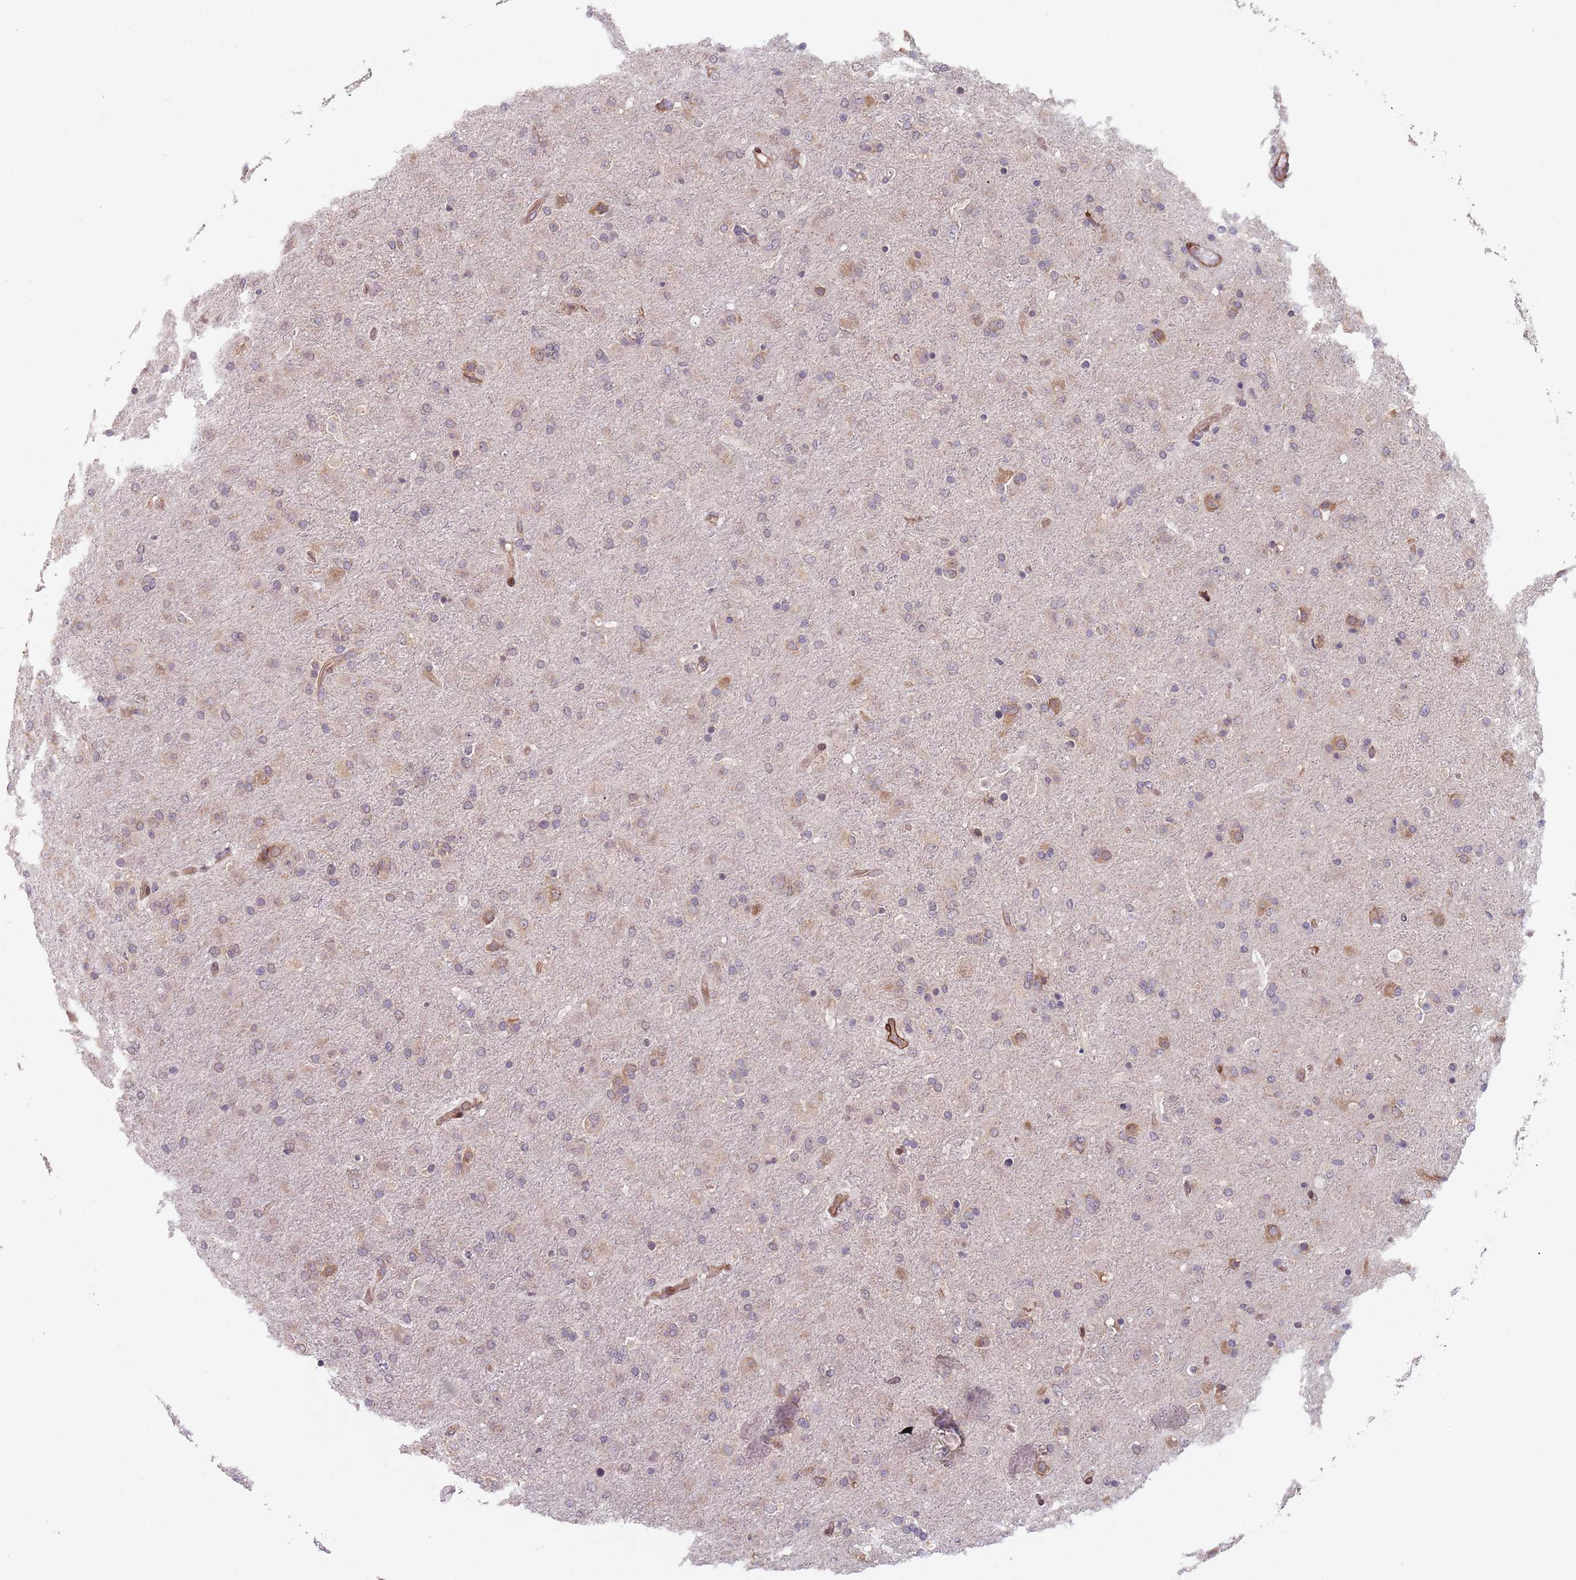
{"staining": {"intensity": "weak", "quantity": "<25%", "location": "cytoplasmic/membranous"}, "tissue": "glioma", "cell_type": "Tumor cells", "image_type": "cancer", "snomed": [{"axis": "morphology", "description": "Glioma, malignant, Low grade"}, {"axis": "topography", "description": "Brain"}], "caption": "There is no significant expression in tumor cells of malignant glioma (low-grade).", "gene": "NOTCH3", "patient": {"sex": "male", "age": 65}}